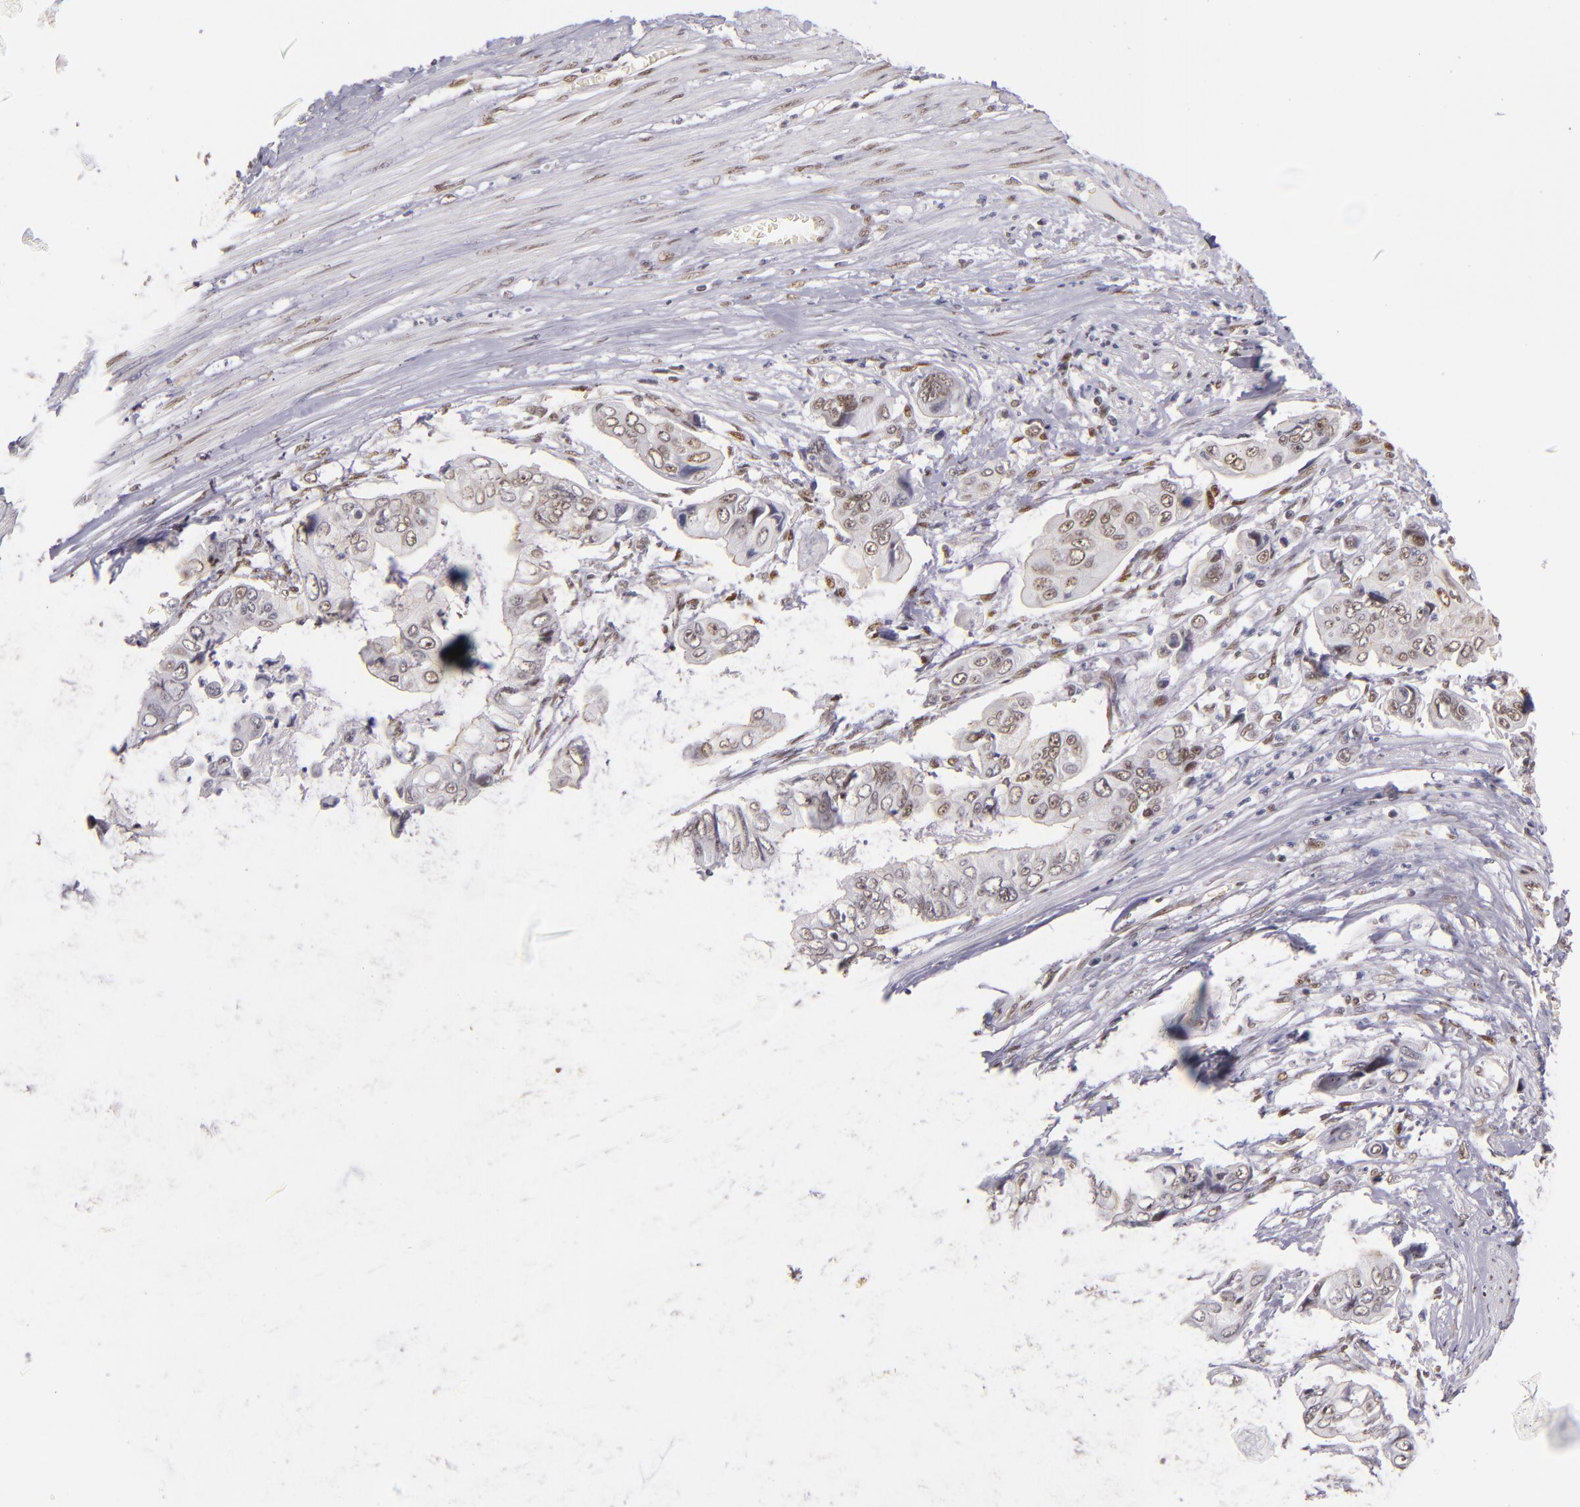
{"staining": {"intensity": "moderate", "quantity": ">75%", "location": "nuclear"}, "tissue": "stomach cancer", "cell_type": "Tumor cells", "image_type": "cancer", "snomed": [{"axis": "morphology", "description": "Adenocarcinoma, NOS"}, {"axis": "topography", "description": "Stomach, upper"}], "caption": "A photomicrograph of human adenocarcinoma (stomach) stained for a protein demonstrates moderate nuclear brown staining in tumor cells. The staining was performed using DAB, with brown indicating positive protein expression. Nuclei are stained blue with hematoxylin.", "gene": "NCOR2", "patient": {"sex": "male", "age": 80}}